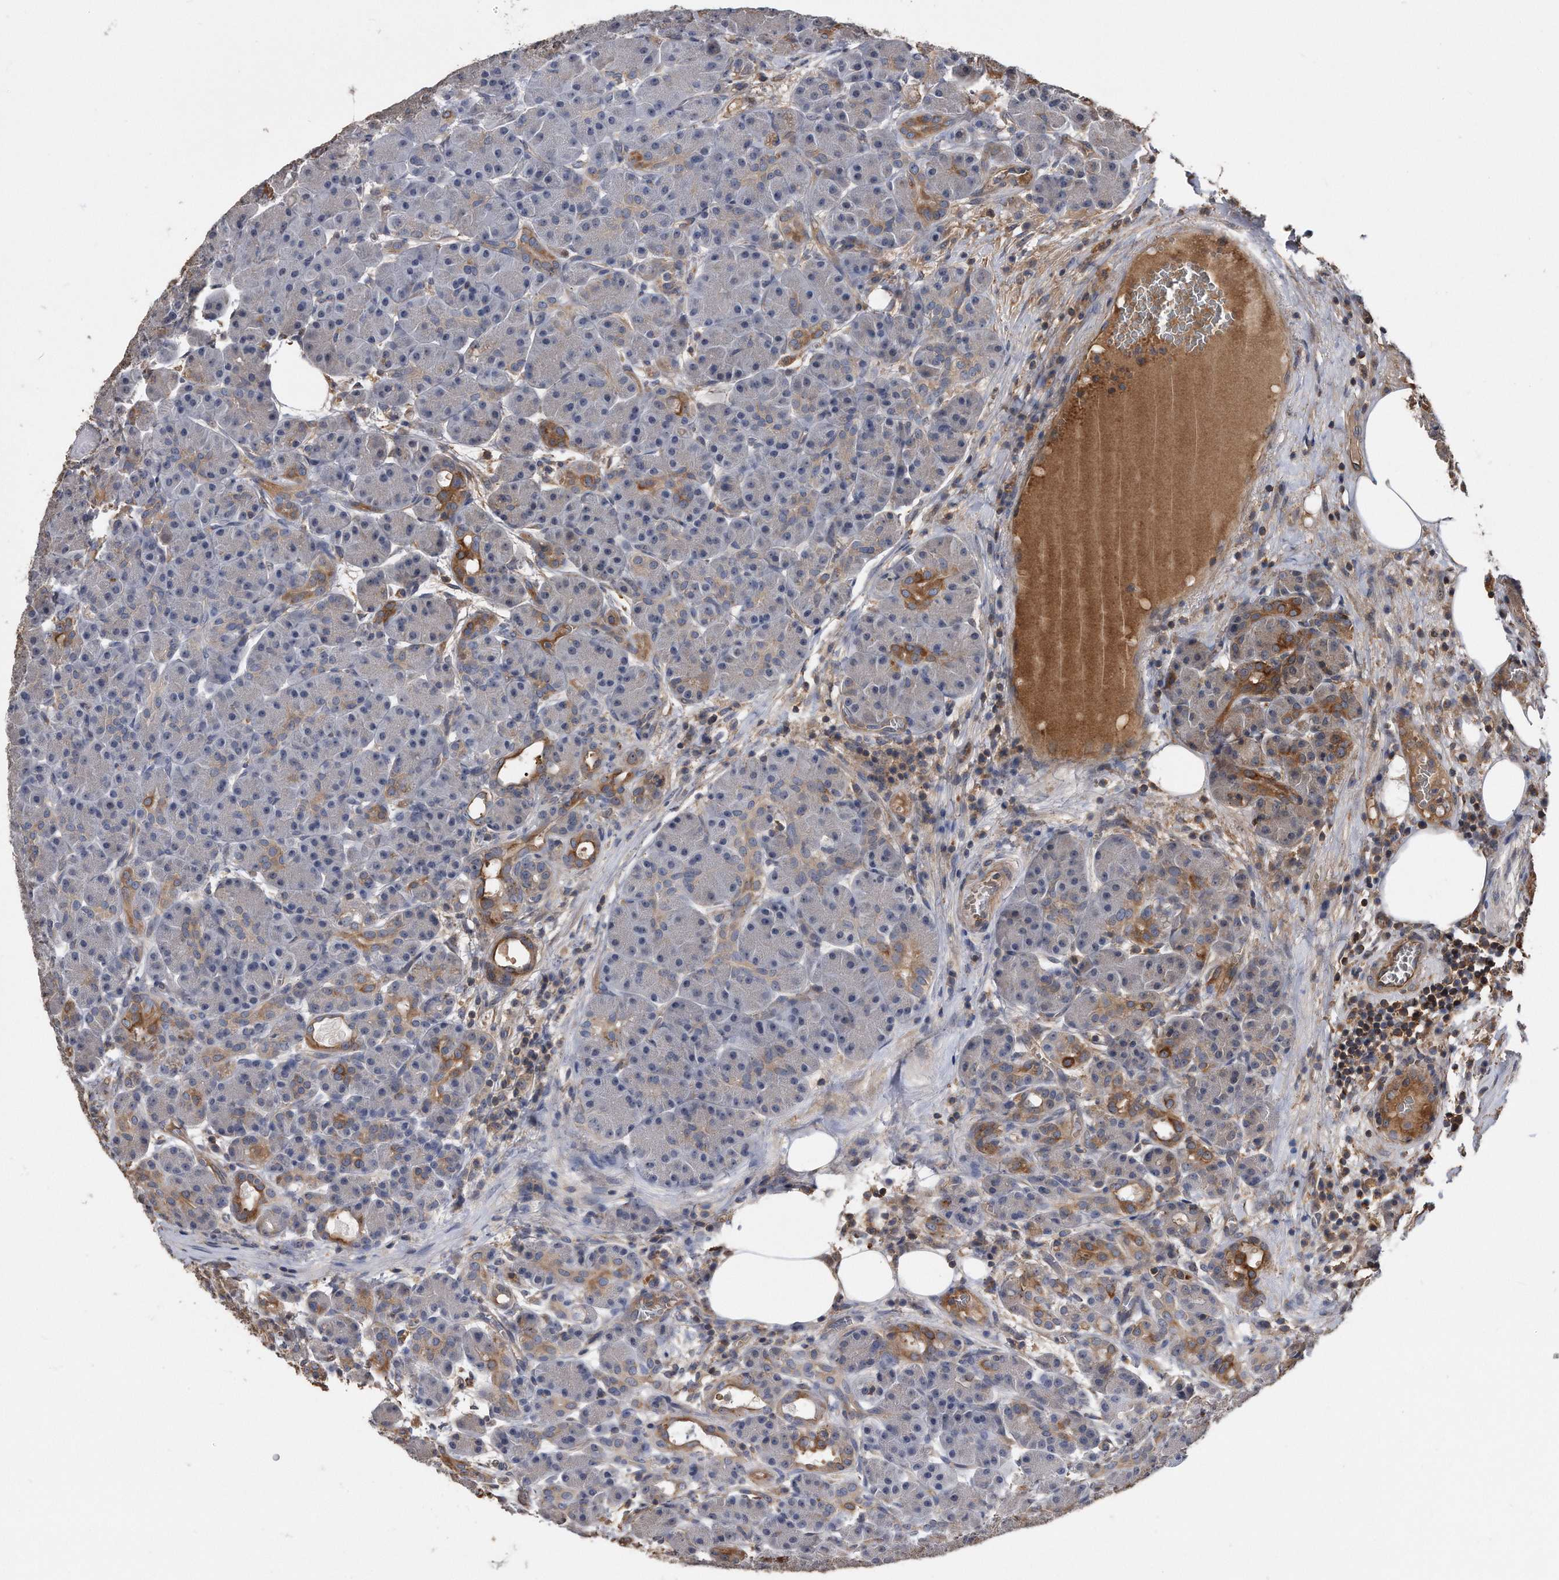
{"staining": {"intensity": "moderate", "quantity": "<25%", "location": "cytoplasmic/membranous"}, "tissue": "pancreas", "cell_type": "Exocrine glandular cells", "image_type": "normal", "snomed": [{"axis": "morphology", "description": "Normal tissue, NOS"}, {"axis": "topography", "description": "Pancreas"}], "caption": "A high-resolution micrograph shows immunohistochemistry staining of normal pancreas, which exhibits moderate cytoplasmic/membranous expression in about <25% of exocrine glandular cells.", "gene": "KCND3", "patient": {"sex": "male", "age": 63}}